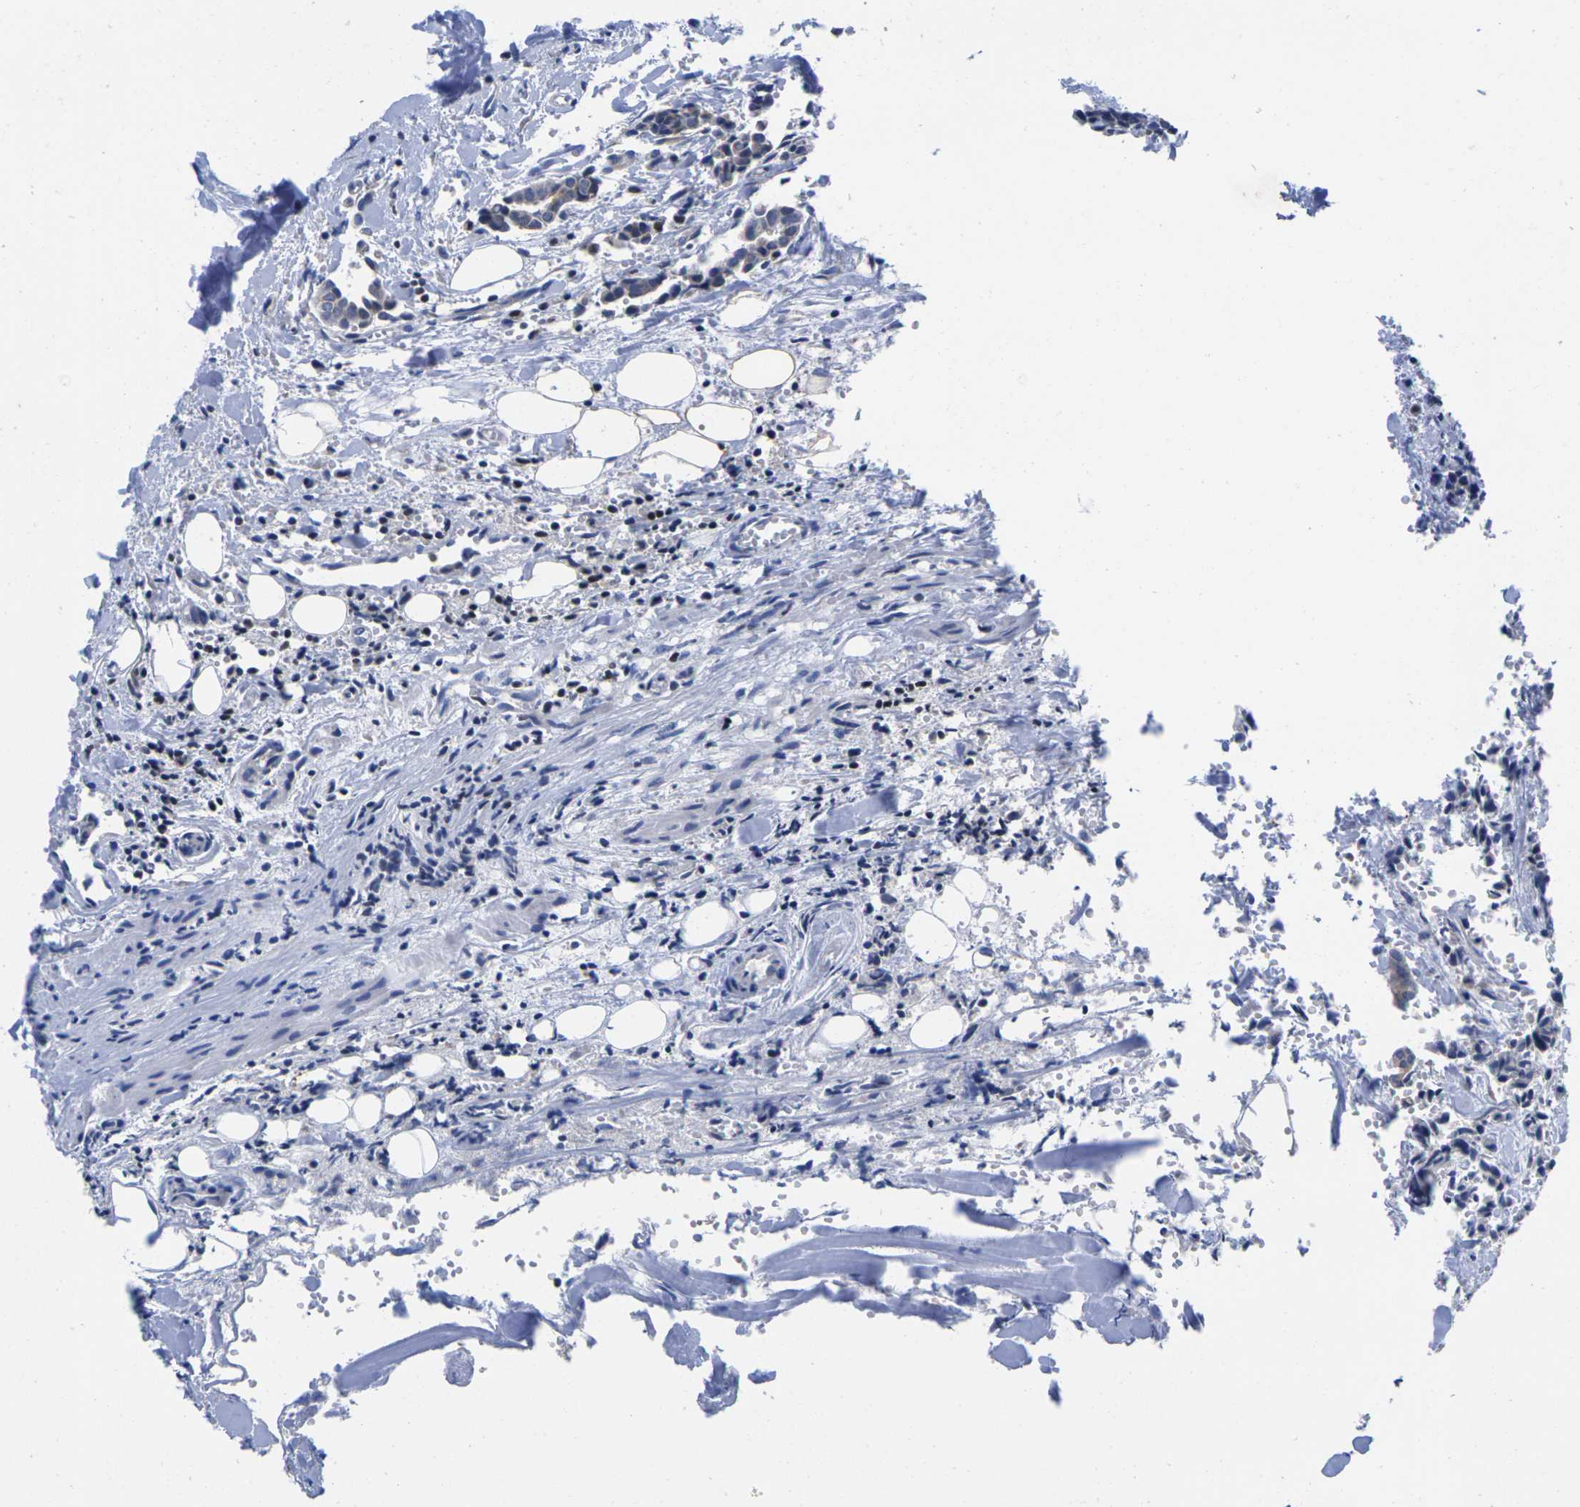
{"staining": {"intensity": "negative", "quantity": "none", "location": "none"}, "tissue": "head and neck cancer", "cell_type": "Tumor cells", "image_type": "cancer", "snomed": [{"axis": "morphology", "description": "Adenocarcinoma, NOS"}, {"axis": "topography", "description": "Salivary gland"}, {"axis": "topography", "description": "Head-Neck"}], "caption": "High magnification brightfield microscopy of adenocarcinoma (head and neck) stained with DAB (3,3'-diaminobenzidine) (brown) and counterstained with hematoxylin (blue): tumor cells show no significant positivity.", "gene": "IKZF1", "patient": {"sex": "female", "age": 59}}